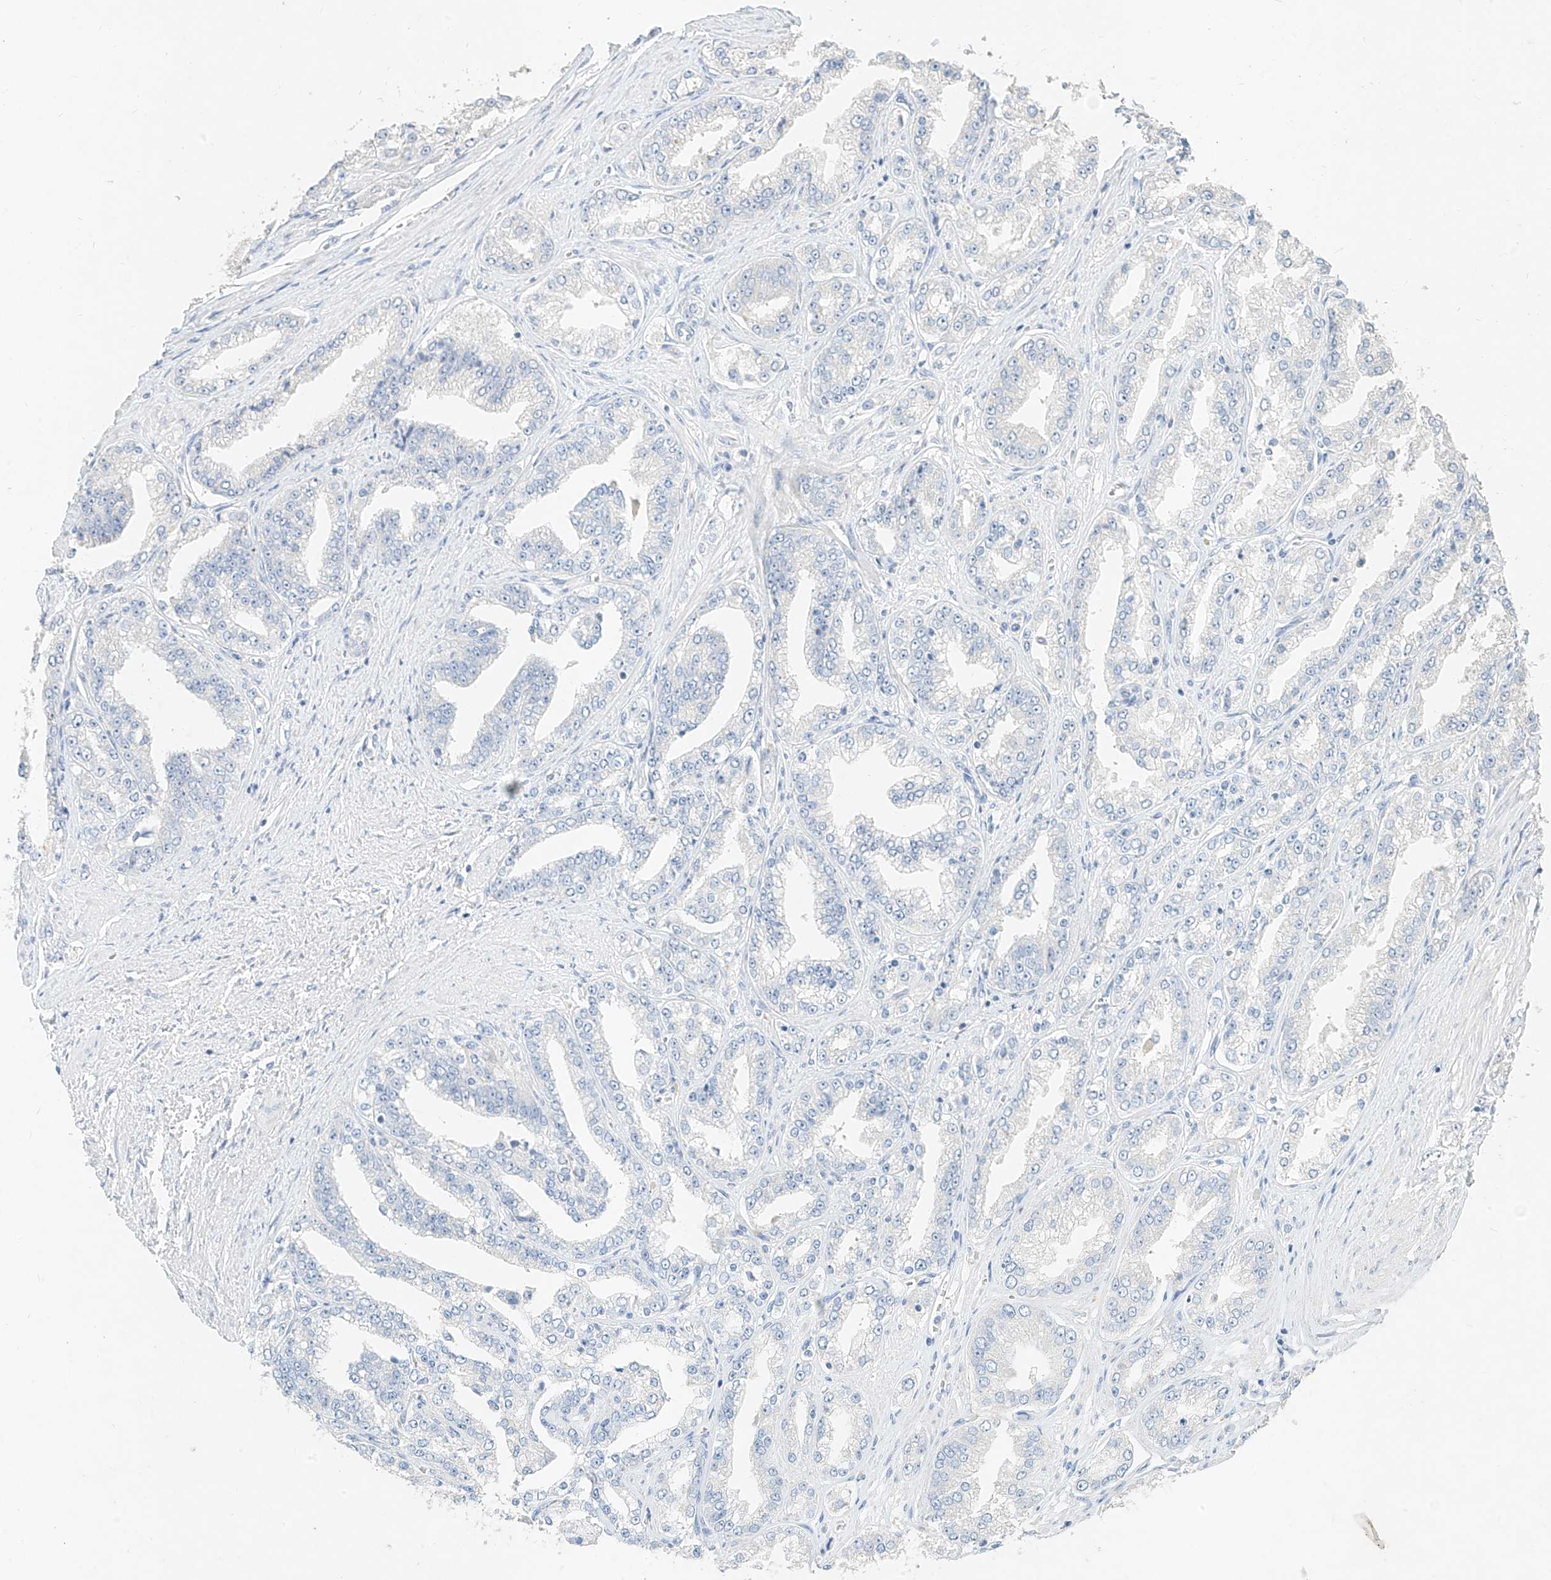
{"staining": {"intensity": "negative", "quantity": "none", "location": "none"}, "tissue": "prostate cancer", "cell_type": "Tumor cells", "image_type": "cancer", "snomed": [{"axis": "morphology", "description": "Adenocarcinoma, High grade"}, {"axis": "topography", "description": "Prostate"}], "caption": "There is no significant positivity in tumor cells of adenocarcinoma (high-grade) (prostate).", "gene": "ZZEF1", "patient": {"sex": "male", "age": 71}}